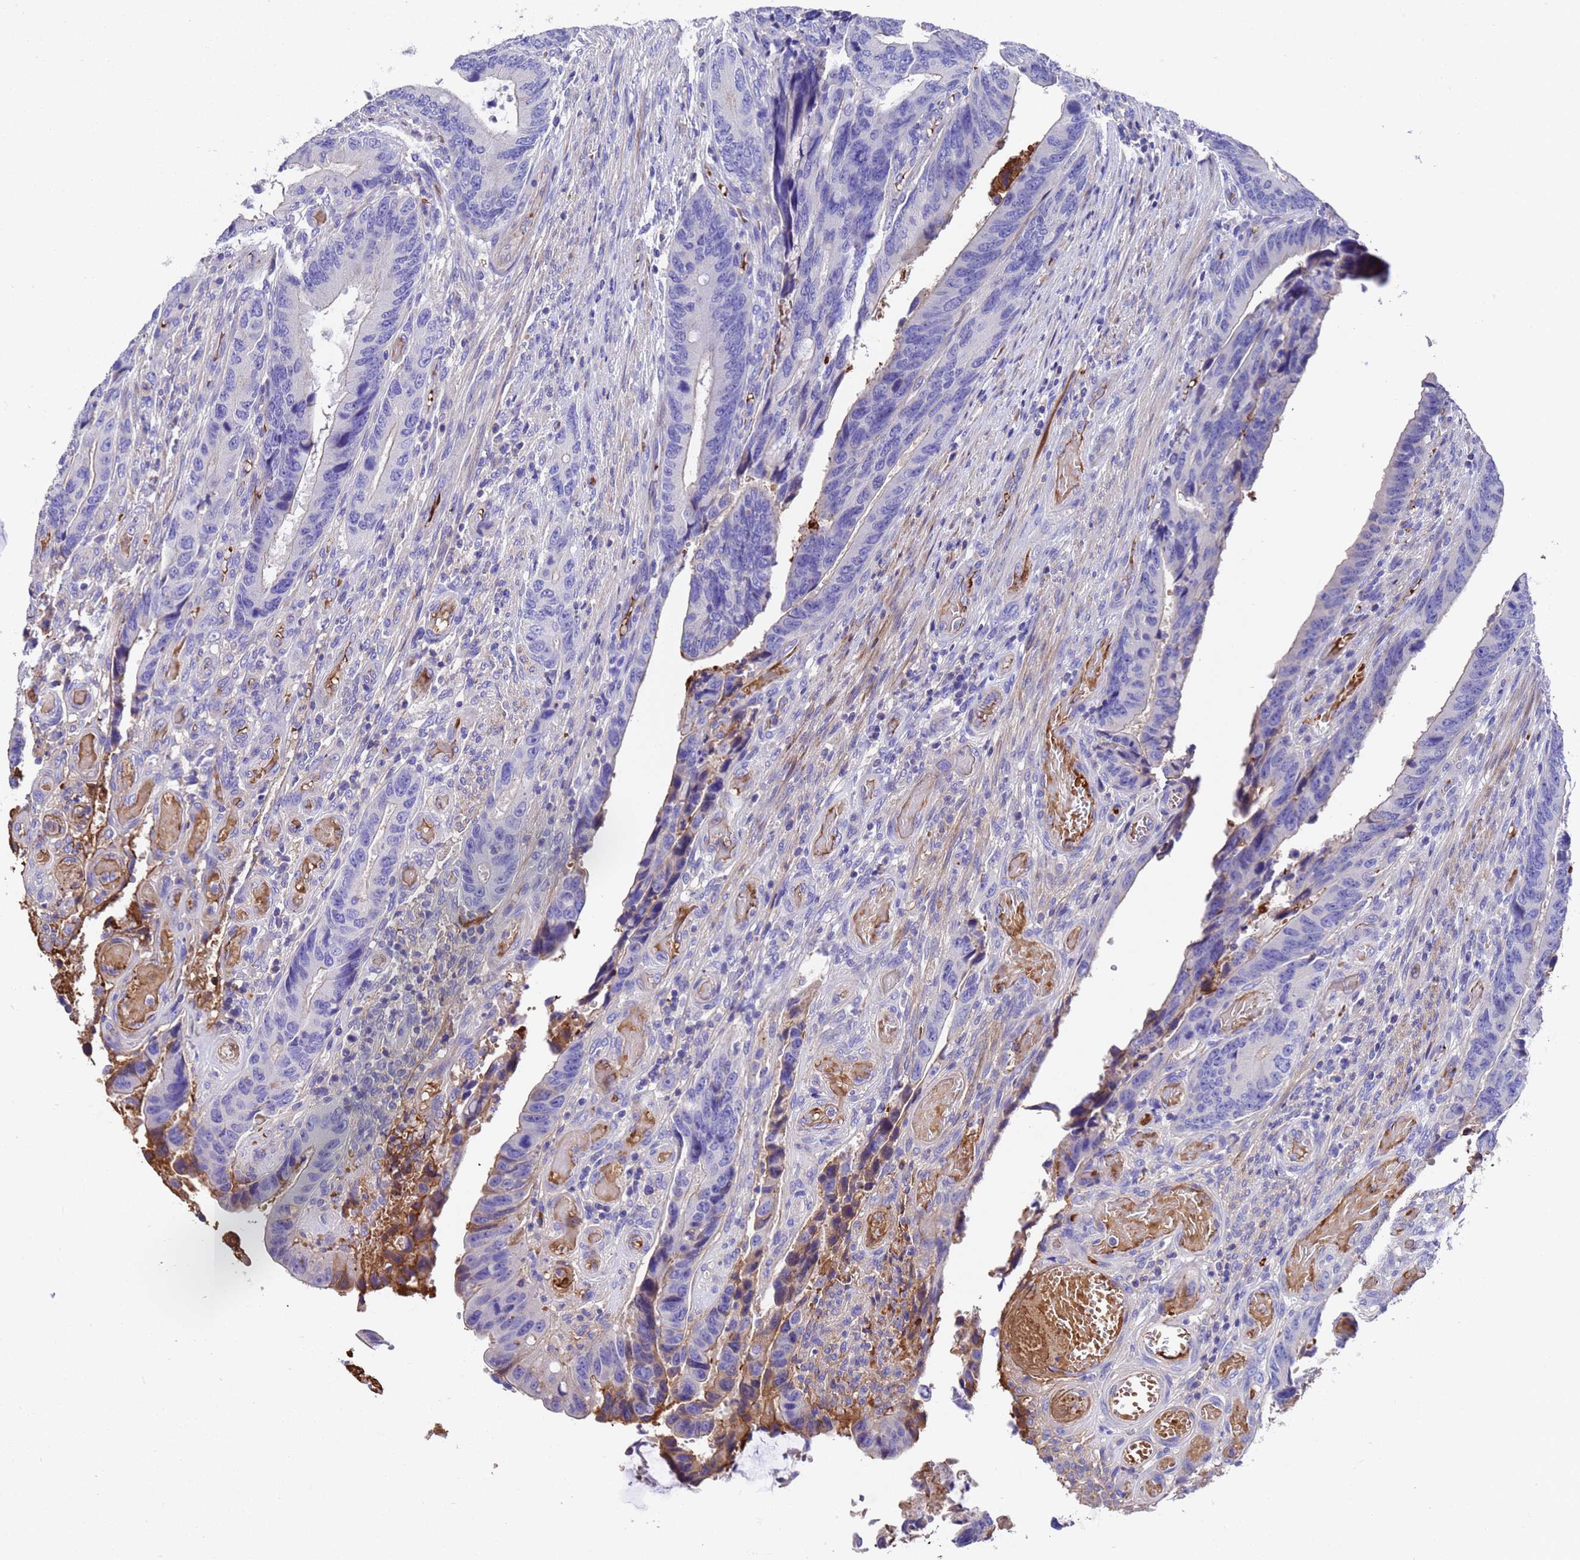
{"staining": {"intensity": "moderate", "quantity": "<25%", "location": "cytoplasmic/membranous"}, "tissue": "colorectal cancer", "cell_type": "Tumor cells", "image_type": "cancer", "snomed": [{"axis": "morphology", "description": "Adenocarcinoma, NOS"}, {"axis": "topography", "description": "Colon"}], "caption": "Colorectal adenocarcinoma tissue exhibits moderate cytoplasmic/membranous staining in approximately <25% of tumor cells The staining is performed using DAB (3,3'-diaminobenzidine) brown chromogen to label protein expression. The nuclei are counter-stained blue using hematoxylin.", "gene": "ELP6", "patient": {"sex": "male", "age": 87}}